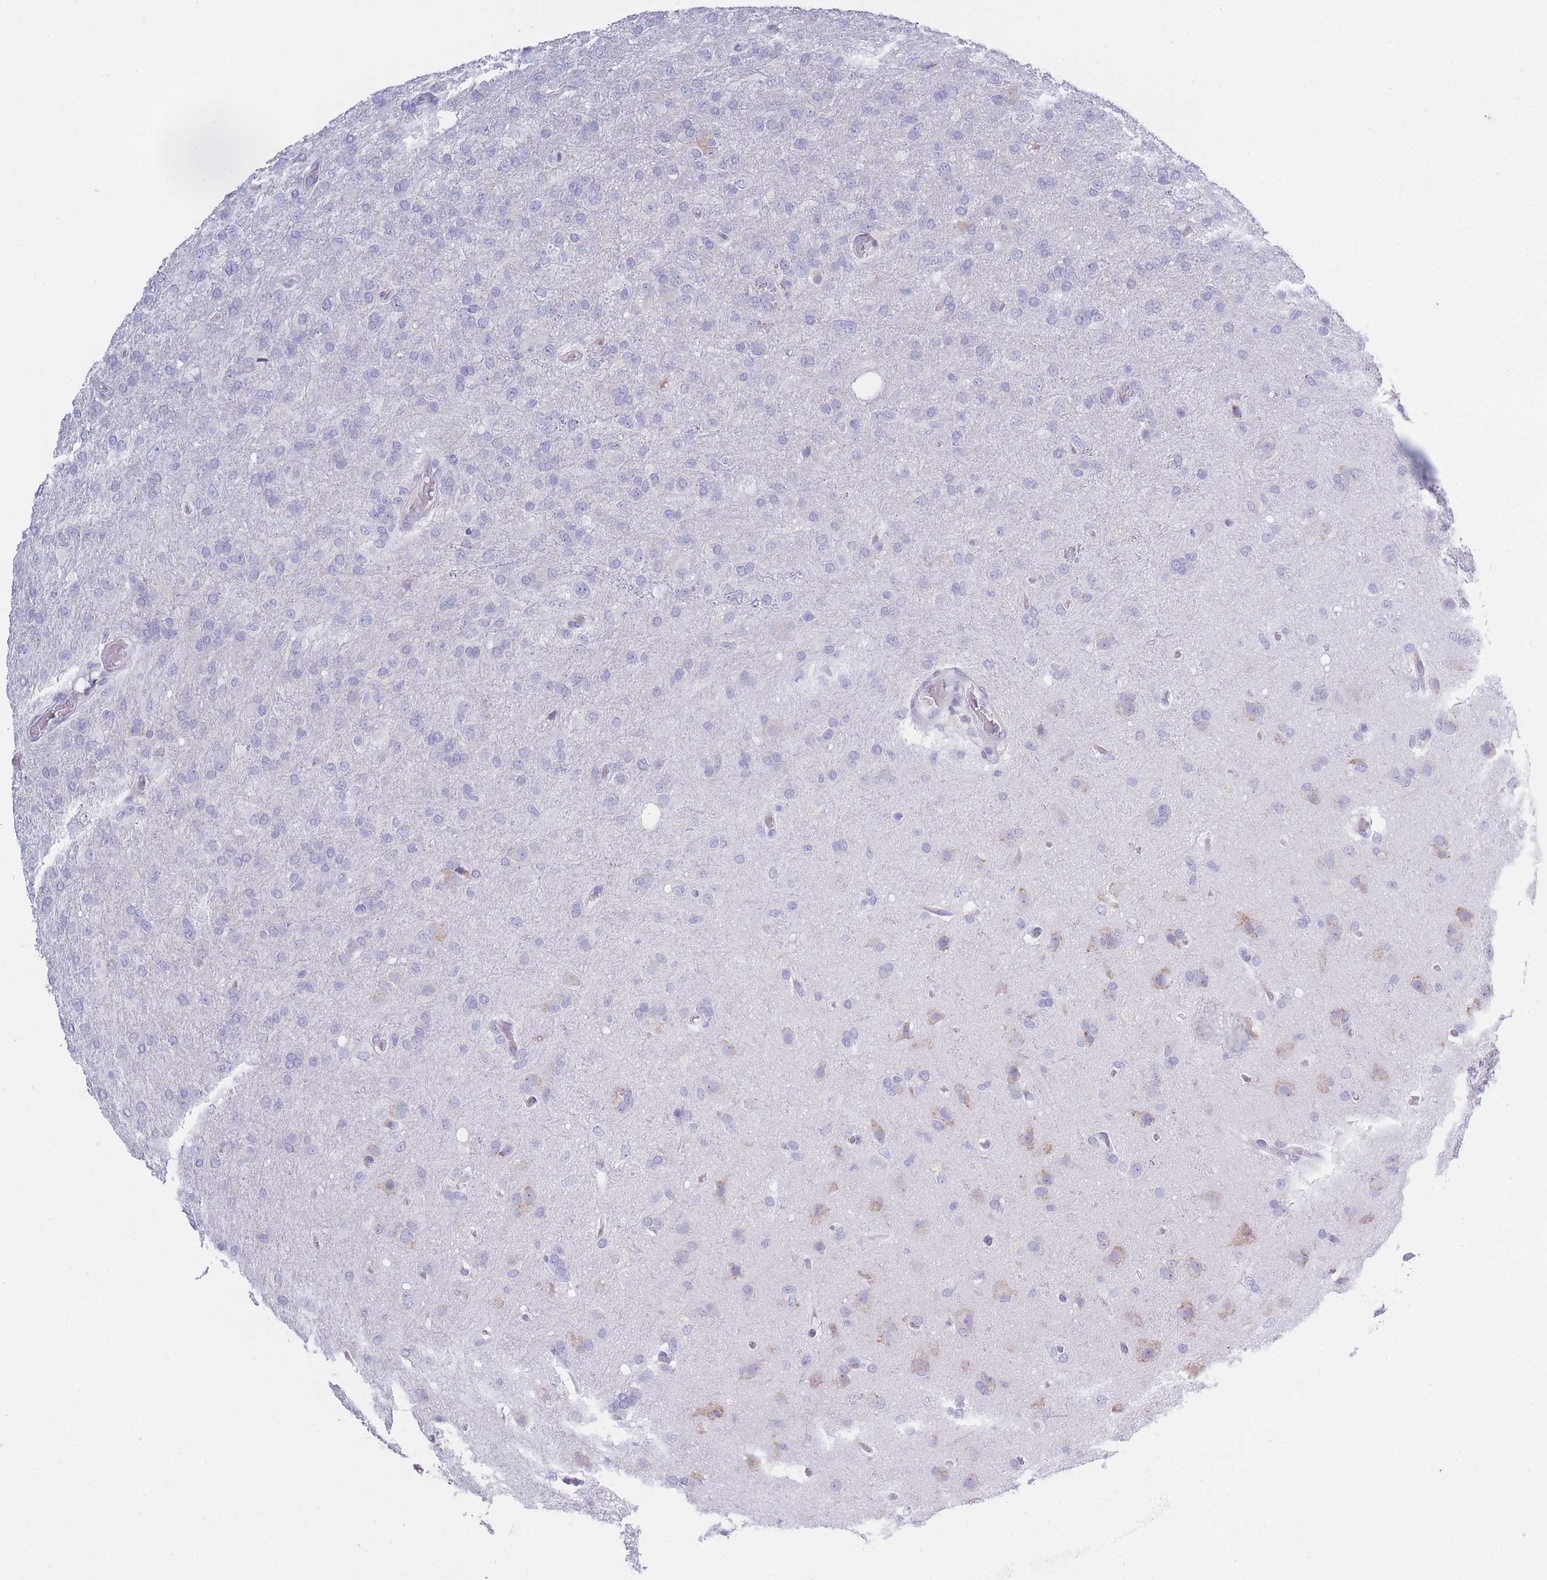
{"staining": {"intensity": "negative", "quantity": "none", "location": "none"}, "tissue": "glioma", "cell_type": "Tumor cells", "image_type": "cancer", "snomed": [{"axis": "morphology", "description": "Glioma, malignant, High grade"}, {"axis": "topography", "description": "Brain"}], "caption": "Immunohistochemistry (IHC) of human glioma demonstrates no staining in tumor cells.", "gene": "XKR8", "patient": {"sex": "female", "age": 74}}